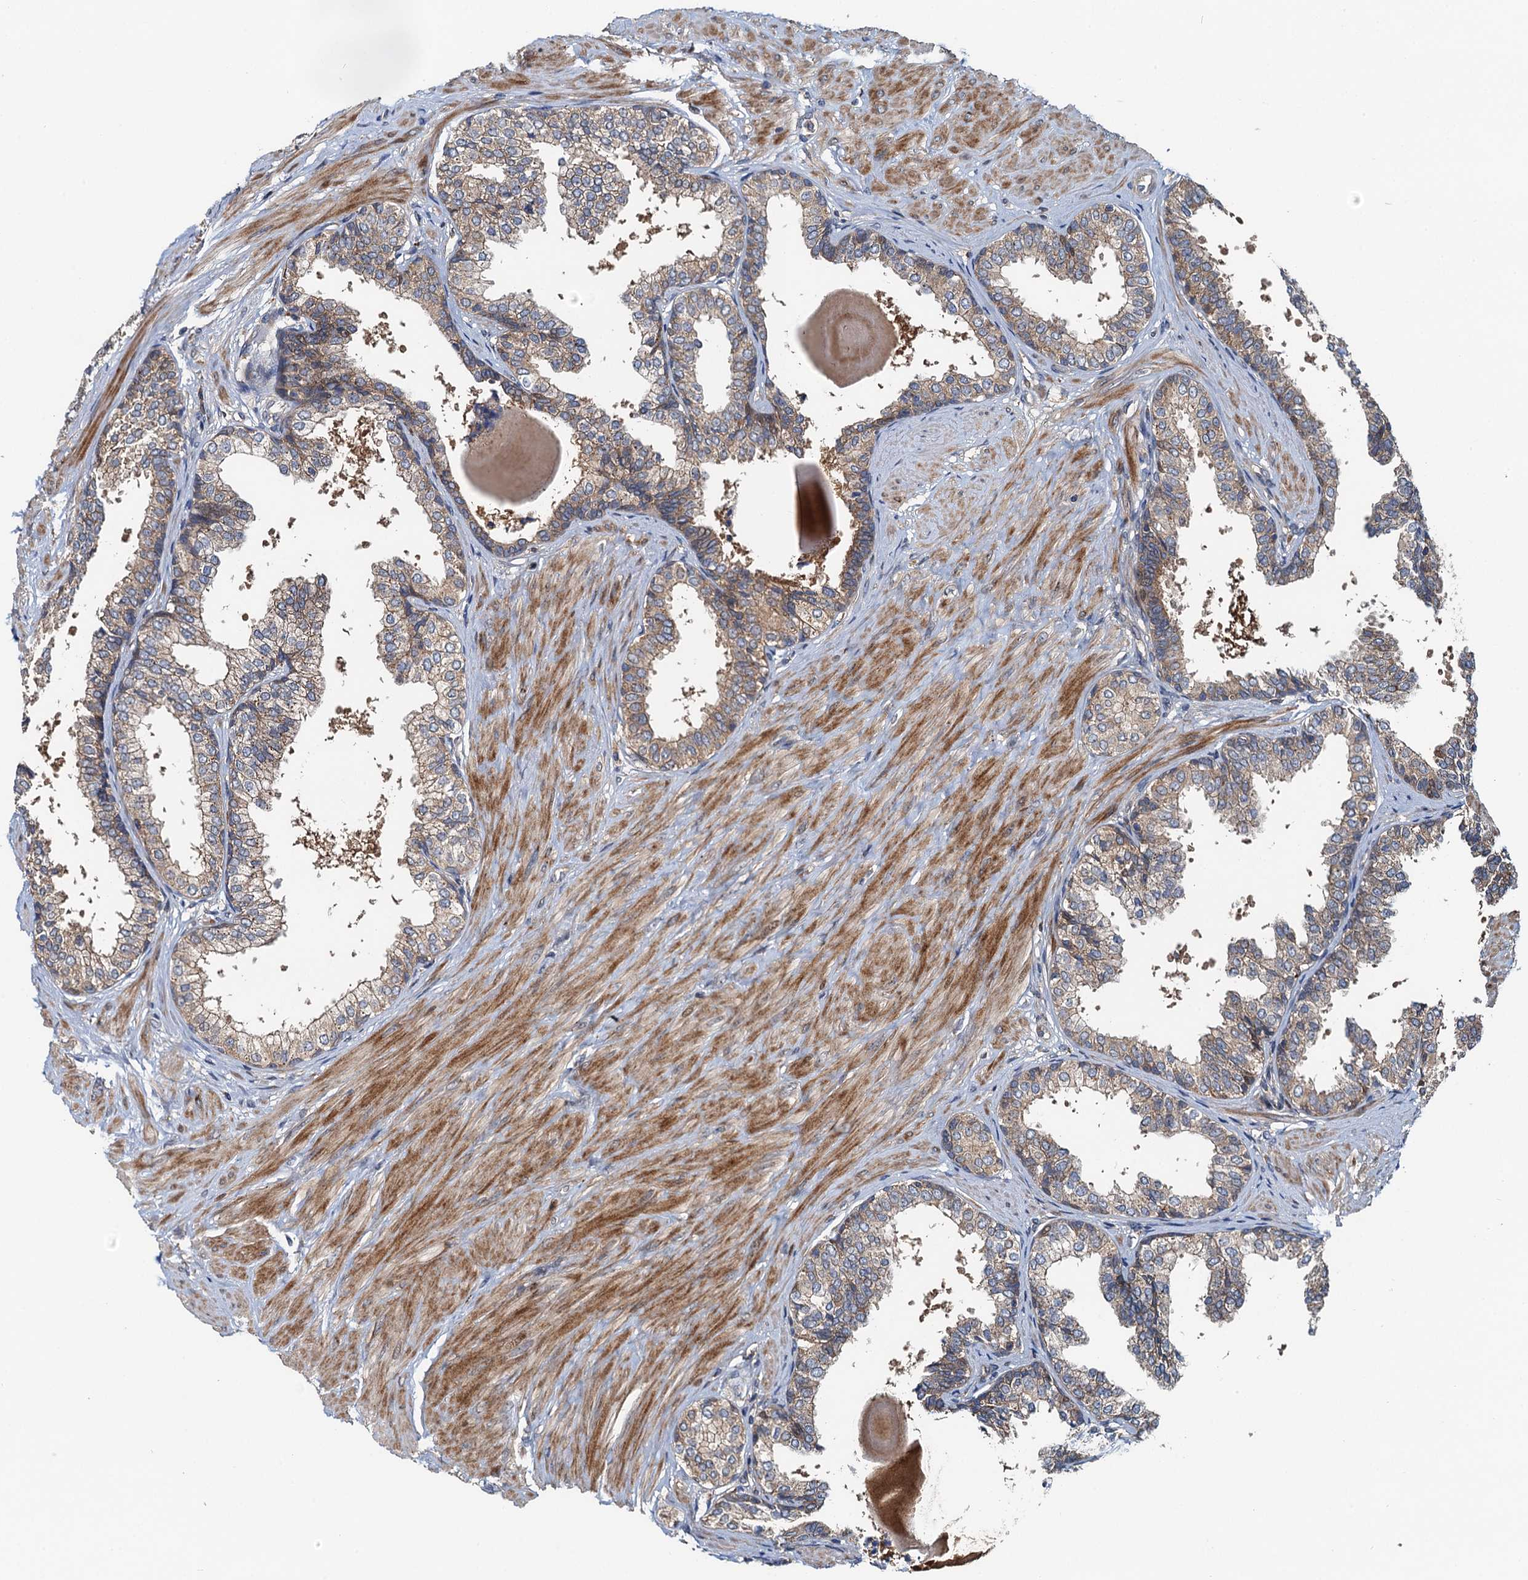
{"staining": {"intensity": "moderate", "quantity": "25%-75%", "location": "cytoplasmic/membranous"}, "tissue": "prostate", "cell_type": "Glandular cells", "image_type": "normal", "snomed": [{"axis": "morphology", "description": "Normal tissue, NOS"}, {"axis": "topography", "description": "Prostate"}], "caption": "A high-resolution photomicrograph shows IHC staining of unremarkable prostate, which exhibits moderate cytoplasmic/membranous expression in about 25%-75% of glandular cells. Using DAB (3,3'-diaminobenzidine) (brown) and hematoxylin (blue) stains, captured at high magnification using brightfield microscopy.", "gene": "EFL1", "patient": {"sex": "male", "age": 48}}